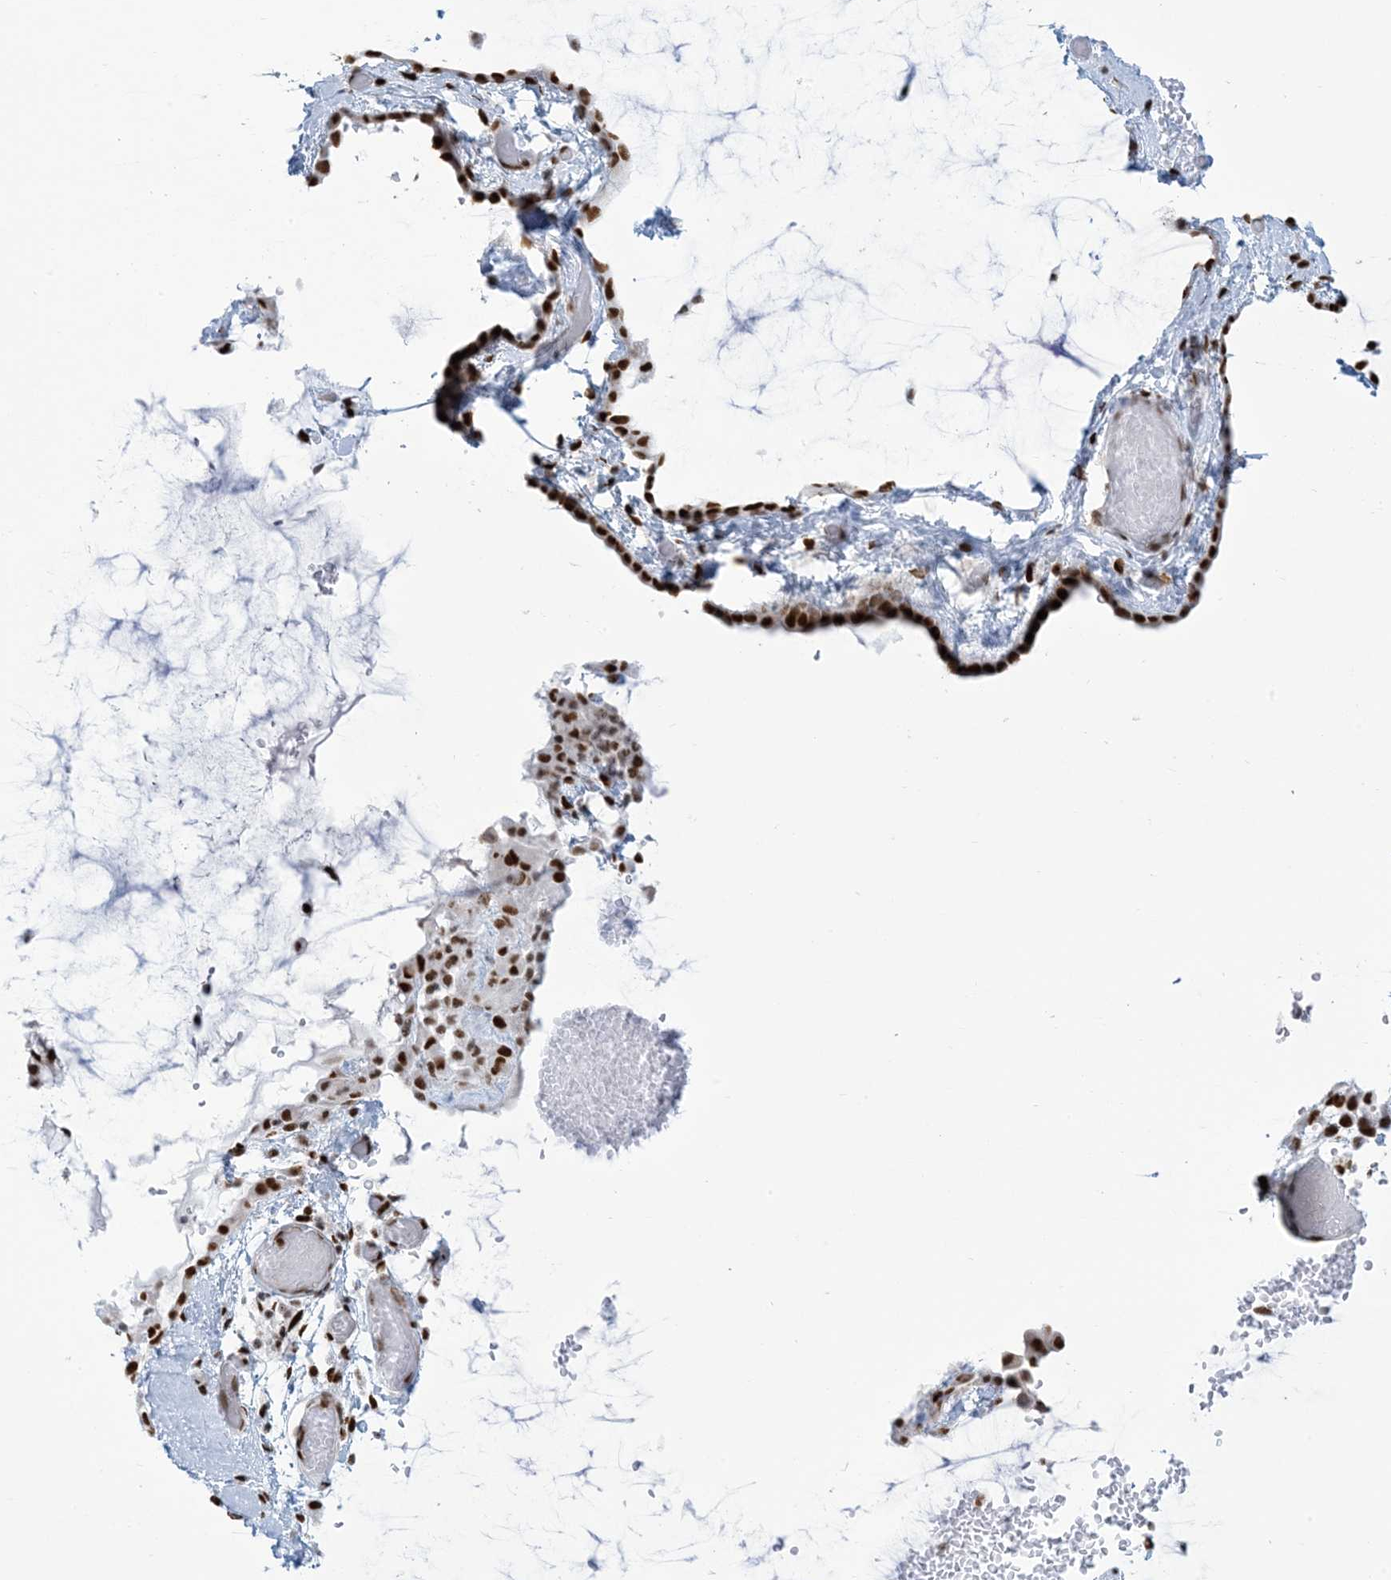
{"staining": {"intensity": "strong", "quantity": ">75%", "location": "nuclear"}, "tissue": "ovarian cancer", "cell_type": "Tumor cells", "image_type": "cancer", "snomed": [{"axis": "morphology", "description": "Cystadenocarcinoma, mucinous, NOS"}, {"axis": "topography", "description": "Ovary"}], "caption": "Immunohistochemistry (IHC) histopathology image of neoplastic tissue: mucinous cystadenocarcinoma (ovarian) stained using immunohistochemistry (IHC) shows high levels of strong protein expression localized specifically in the nuclear of tumor cells, appearing as a nuclear brown color.", "gene": "STAG1", "patient": {"sex": "female", "age": 39}}